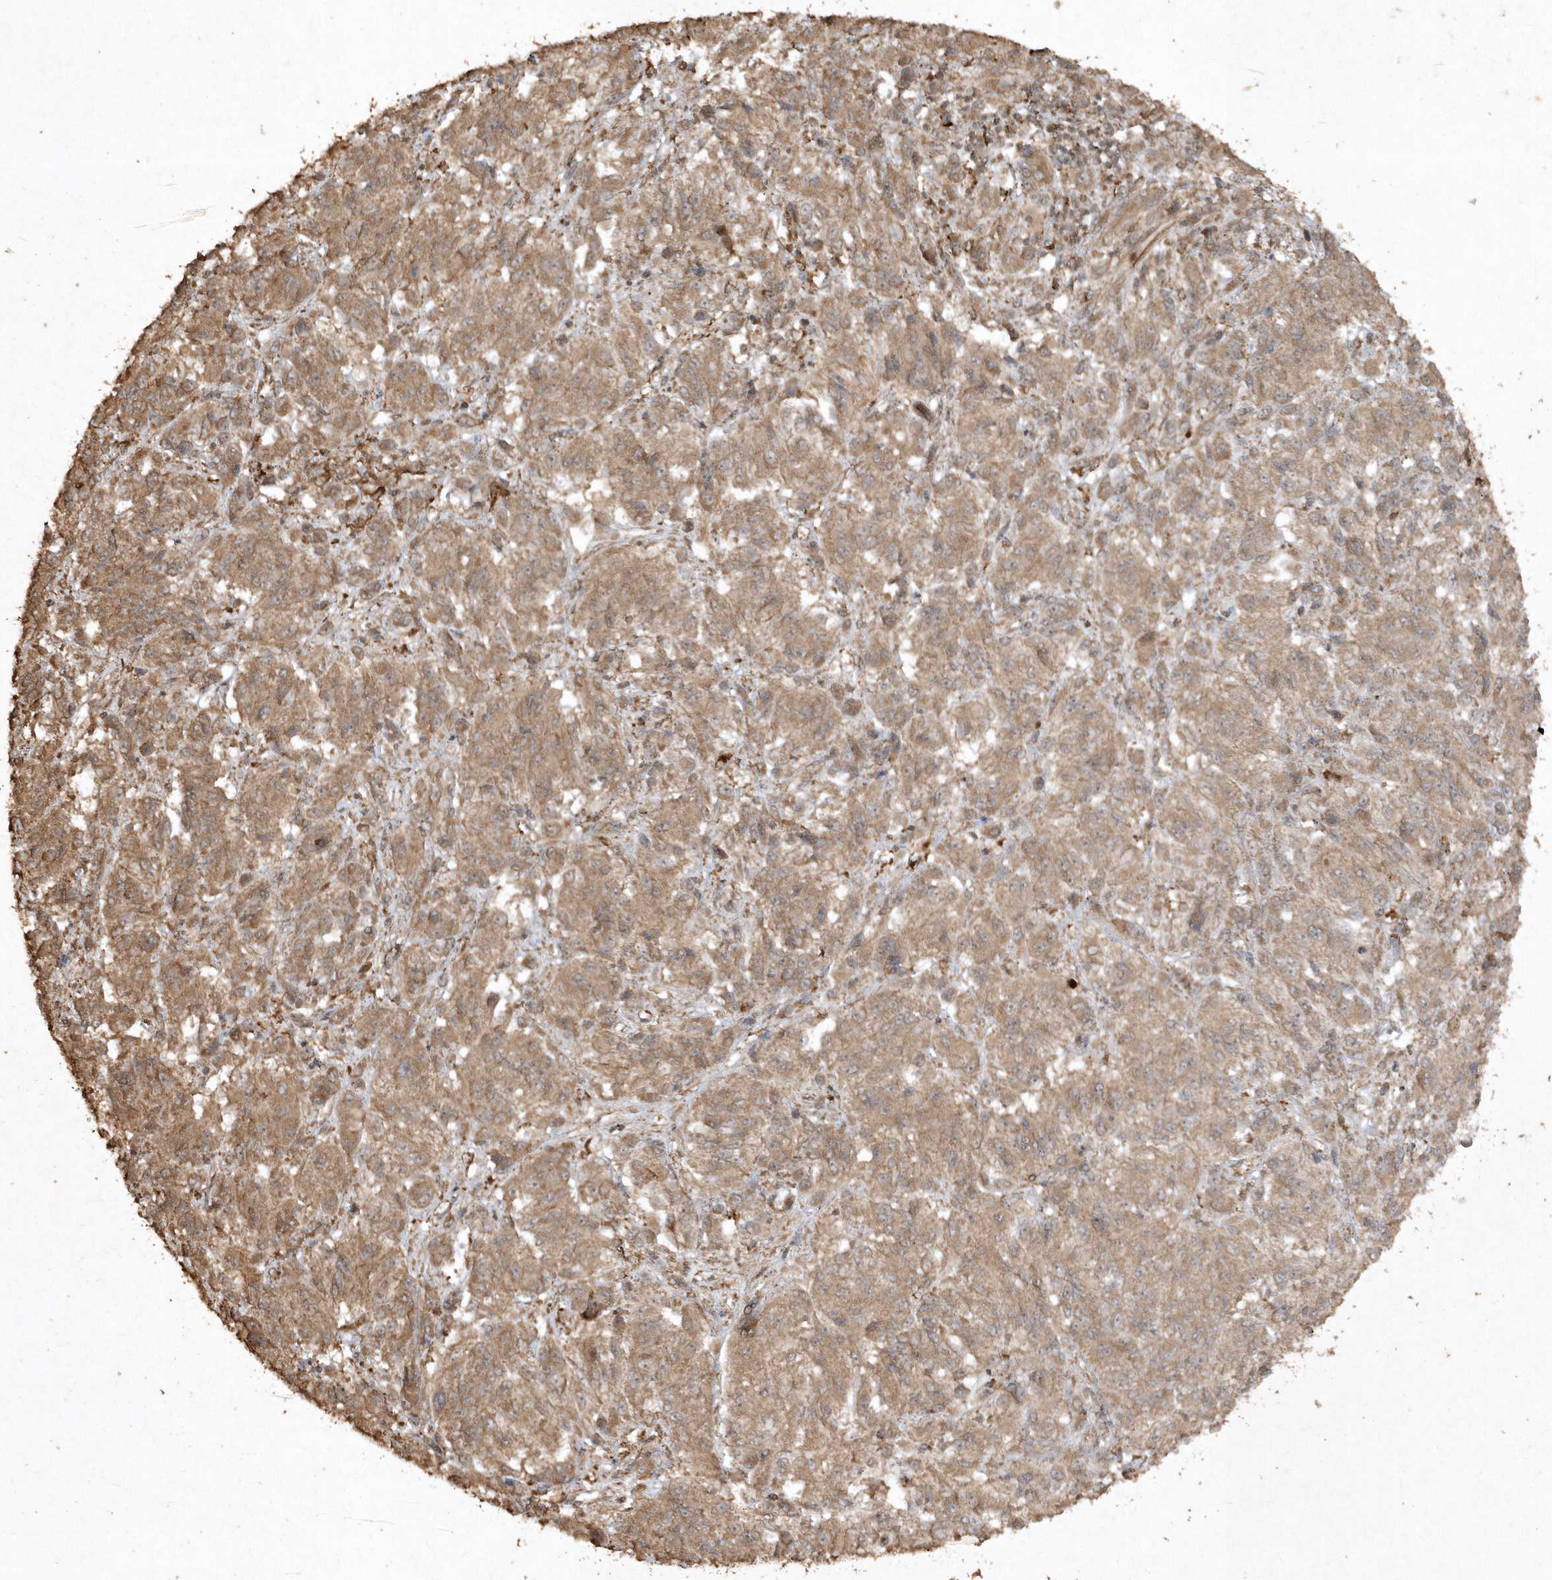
{"staining": {"intensity": "moderate", "quantity": ">75%", "location": "cytoplasmic/membranous"}, "tissue": "melanoma", "cell_type": "Tumor cells", "image_type": "cancer", "snomed": [{"axis": "morphology", "description": "Malignant melanoma, Metastatic site"}, {"axis": "topography", "description": "Lung"}], "caption": "A micrograph showing moderate cytoplasmic/membranous staining in approximately >75% of tumor cells in melanoma, as visualized by brown immunohistochemical staining.", "gene": "AVPI1", "patient": {"sex": "male", "age": 64}}